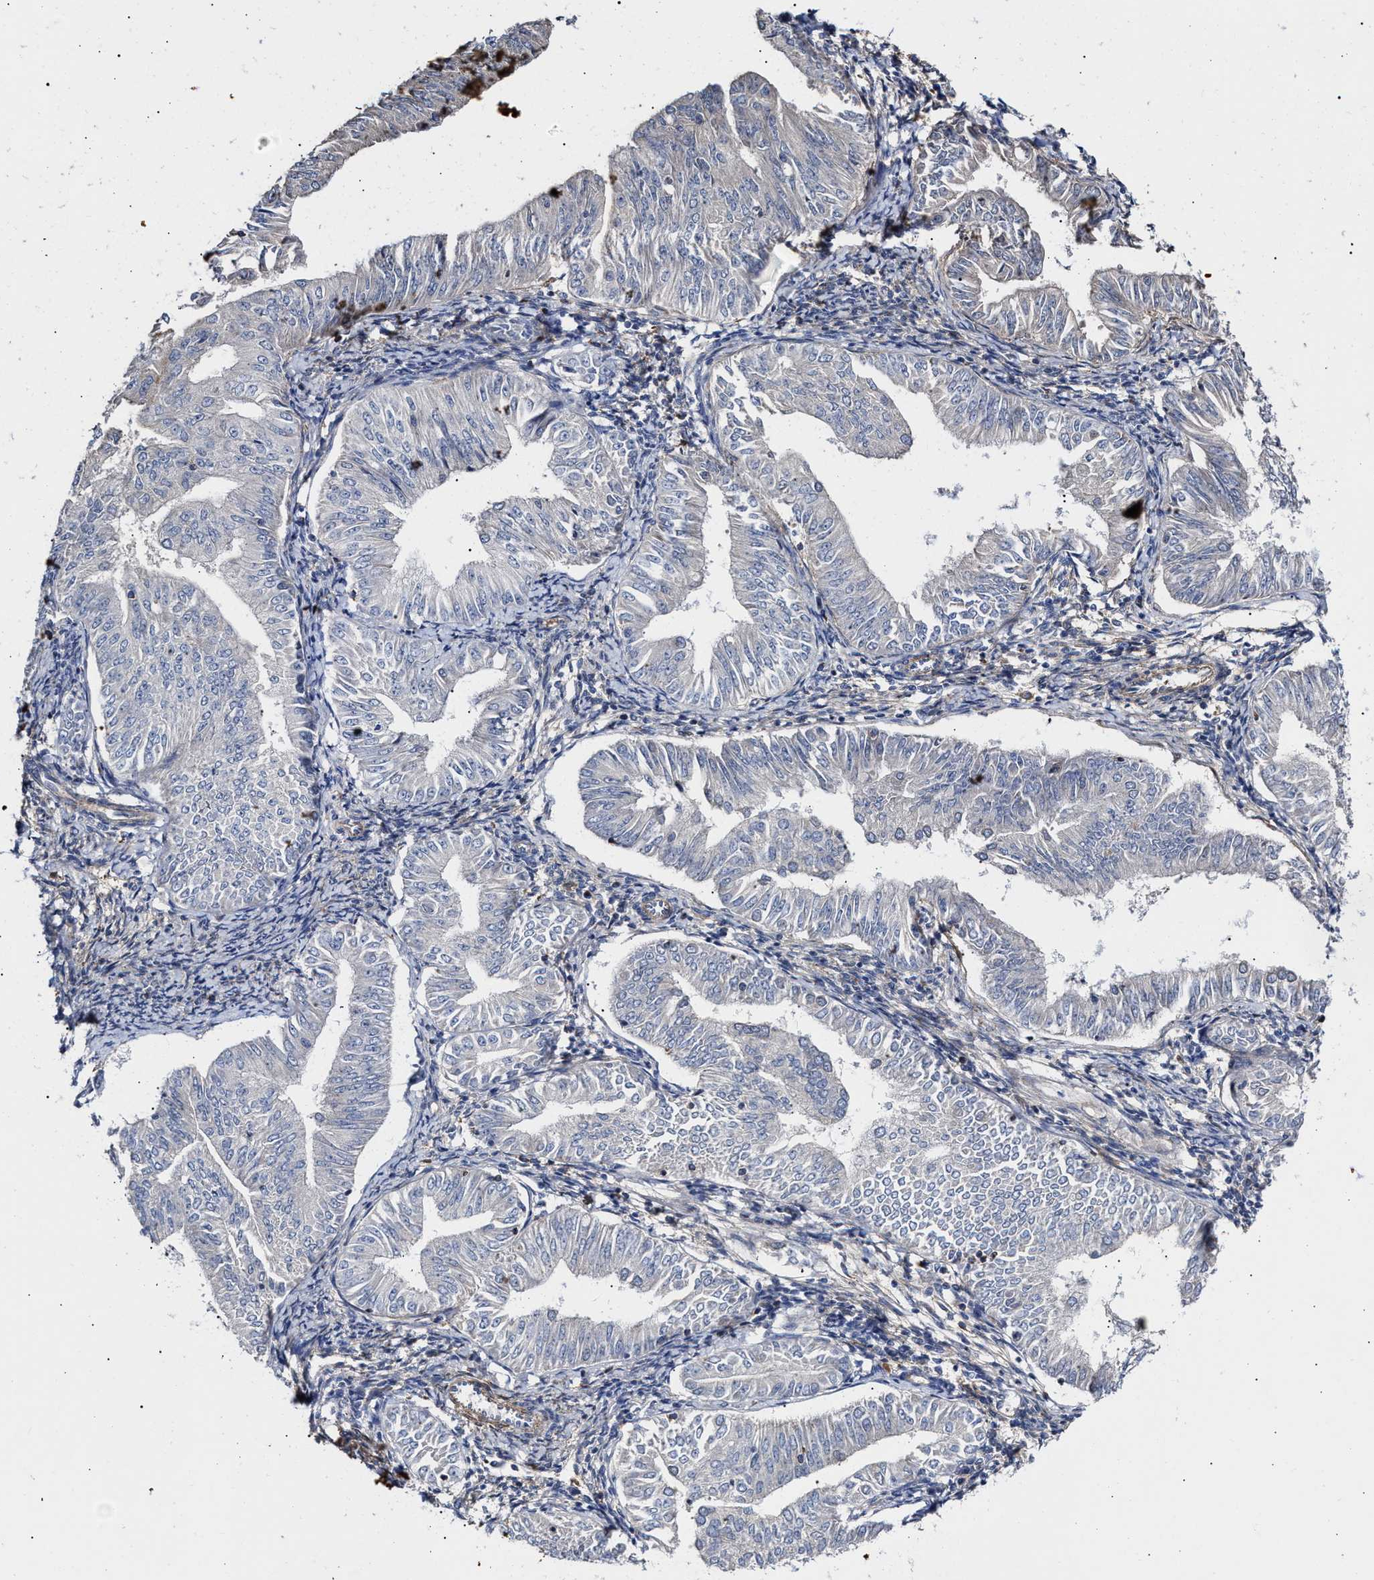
{"staining": {"intensity": "negative", "quantity": "none", "location": "none"}, "tissue": "endometrial cancer", "cell_type": "Tumor cells", "image_type": "cancer", "snomed": [{"axis": "morphology", "description": "Normal tissue, NOS"}, {"axis": "morphology", "description": "Adenocarcinoma, NOS"}, {"axis": "topography", "description": "Endometrium"}], "caption": "The immunohistochemistry histopathology image has no significant staining in tumor cells of endometrial adenocarcinoma tissue.", "gene": "HS3ST5", "patient": {"sex": "female", "age": 53}}